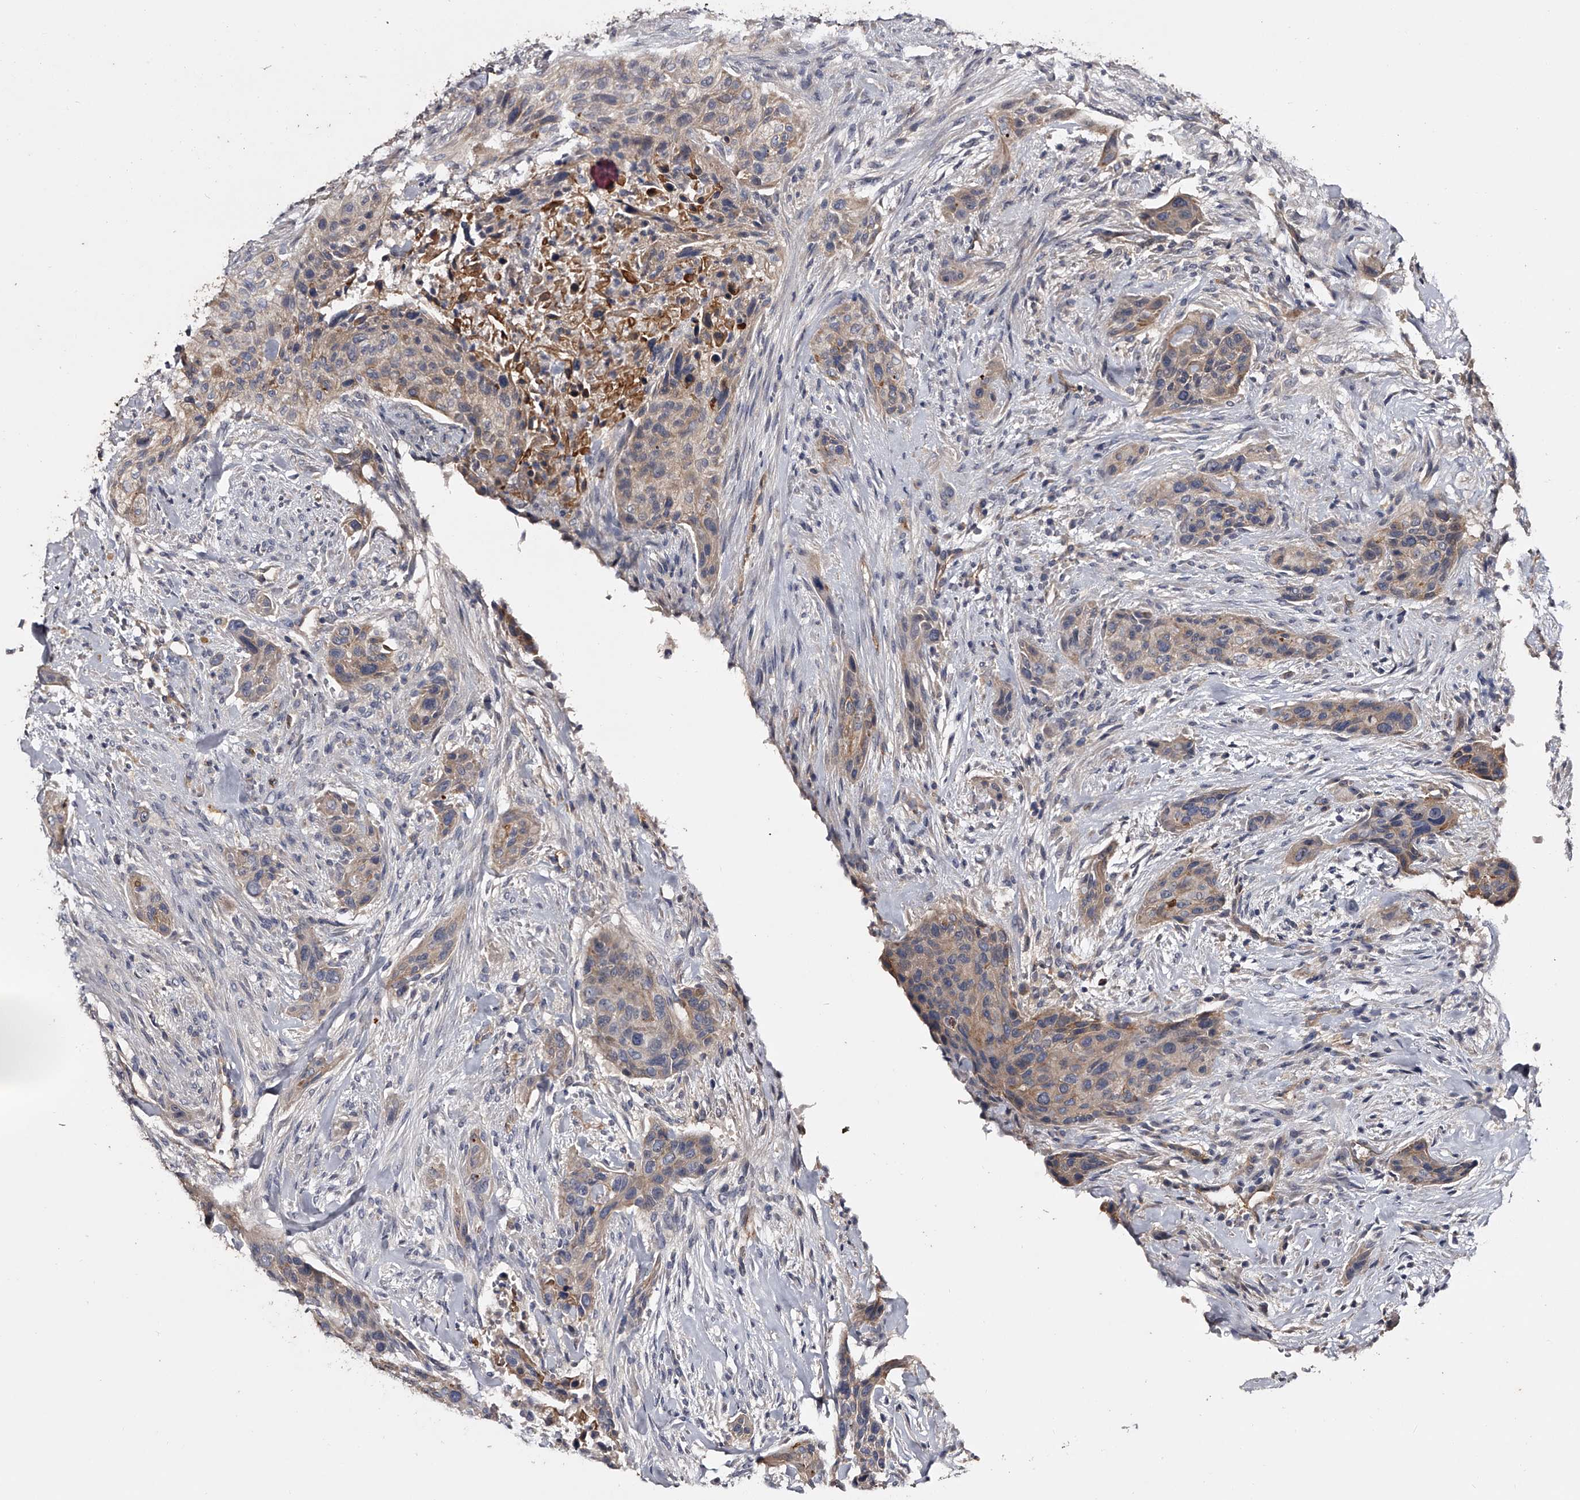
{"staining": {"intensity": "weak", "quantity": "25%-75%", "location": "cytoplasmic/membranous"}, "tissue": "urothelial cancer", "cell_type": "Tumor cells", "image_type": "cancer", "snomed": [{"axis": "morphology", "description": "Urothelial carcinoma, High grade"}, {"axis": "topography", "description": "Urinary bladder"}], "caption": "Immunohistochemical staining of urothelial cancer exhibits low levels of weak cytoplasmic/membranous staining in approximately 25%-75% of tumor cells. The staining was performed using DAB to visualize the protein expression in brown, while the nuclei were stained in blue with hematoxylin (Magnification: 20x).", "gene": "MDN1", "patient": {"sex": "male", "age": 35}}